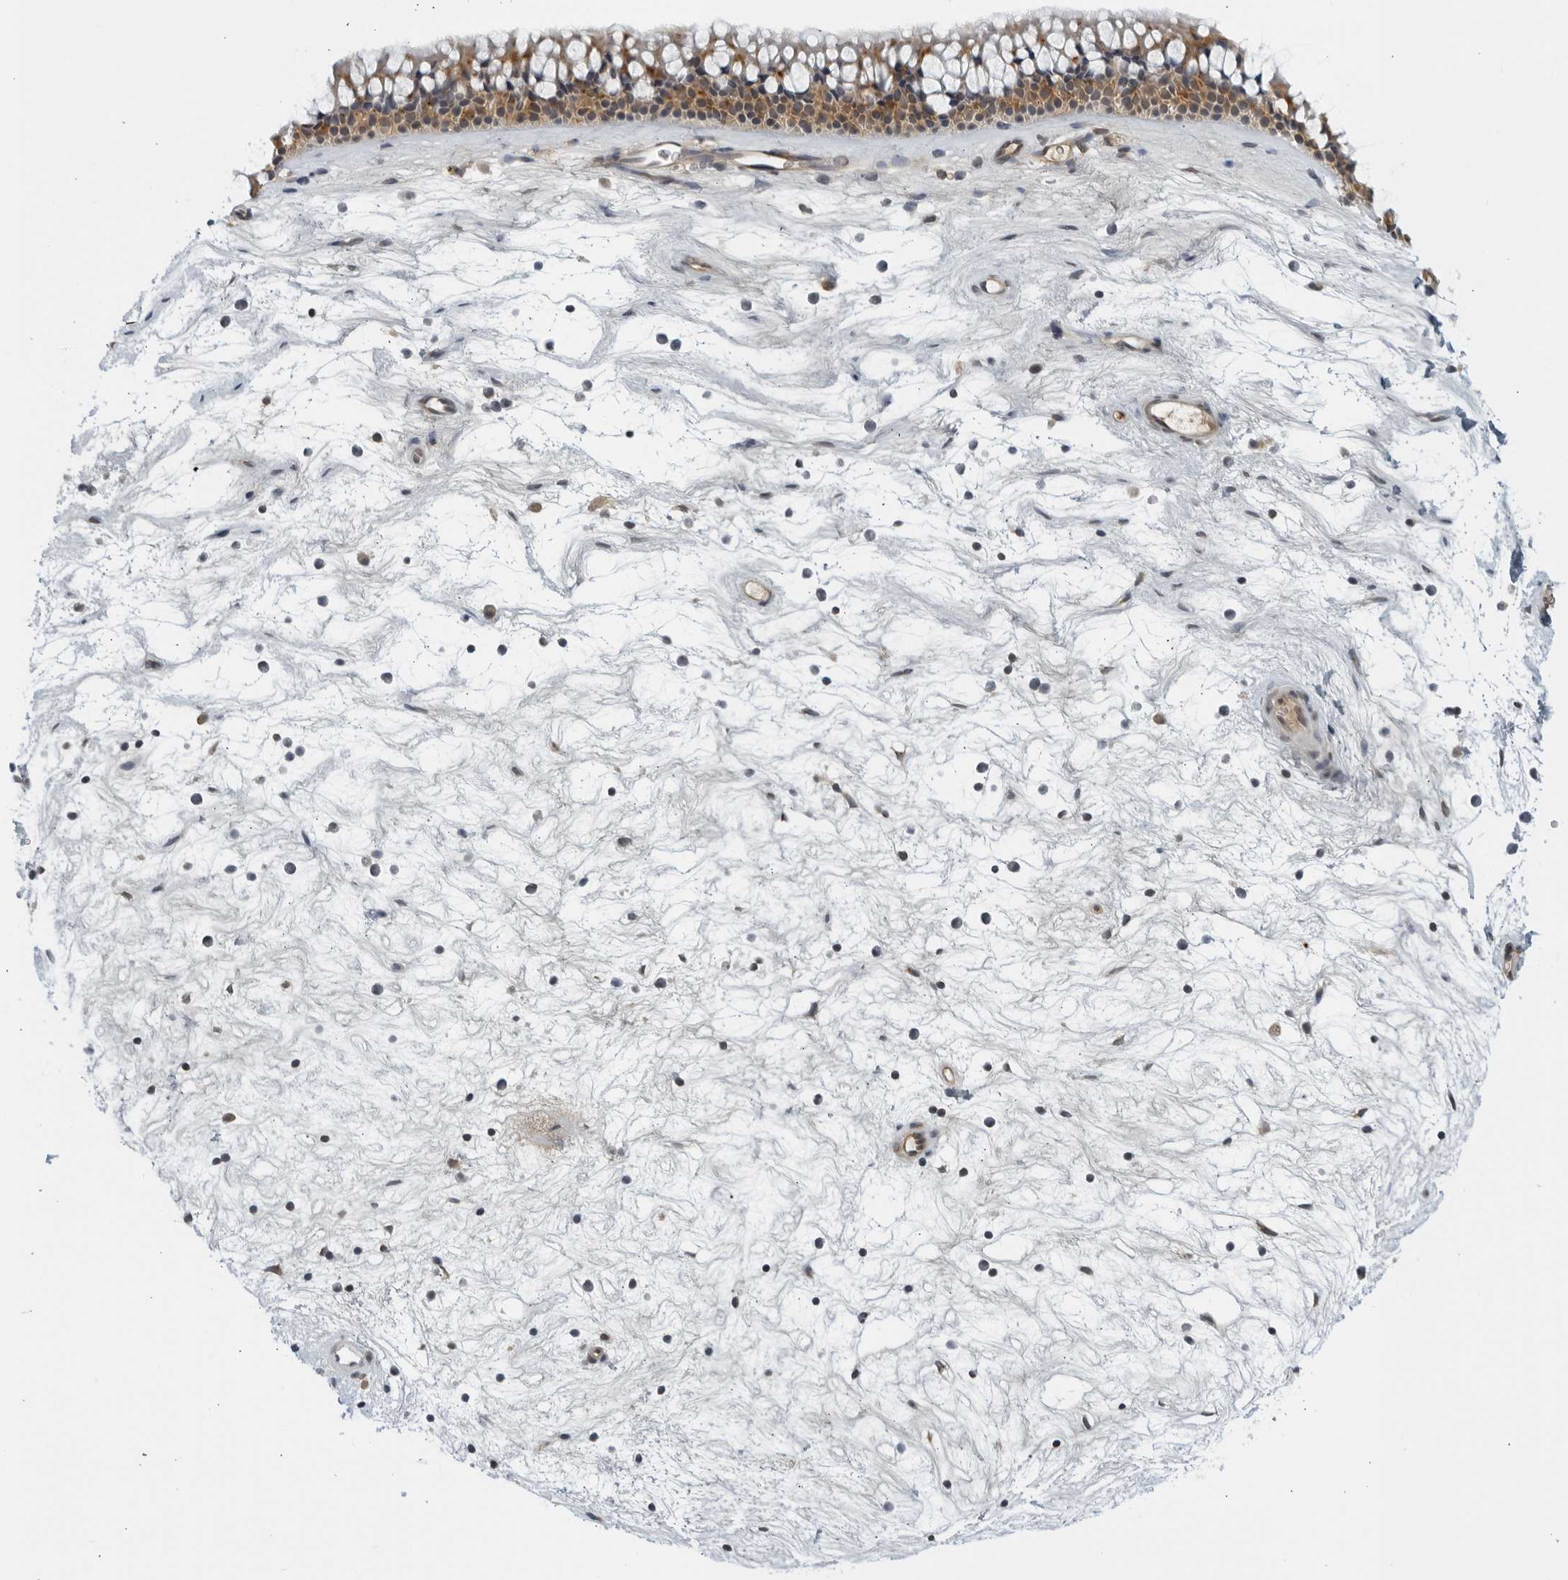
{"staining": {"intensity": "moderate", "quantity": ">75%", "location": "cytoplasmic/membranous"}, "tissue": "nasopharynx", "cell_type": "Respiratory epithelial cells", "image_type": "normal", "snomed": [{"axis": "morphology", "description": "Normal tissue, NOS"}, {"axis": "topography", "description": "Nasopharynx"}], "caption": "This micrograph exhibits unremarkable nasopharynx stained with immunohistochemistry to label a protein in brown. The cytoplasmic/membranous of respiratory epithelial cells show moderate positivity for the protein. Nuclei are counter-stained blue.", "gene": "RC3H1", "patient": {"sex": "male", "age": 64}}